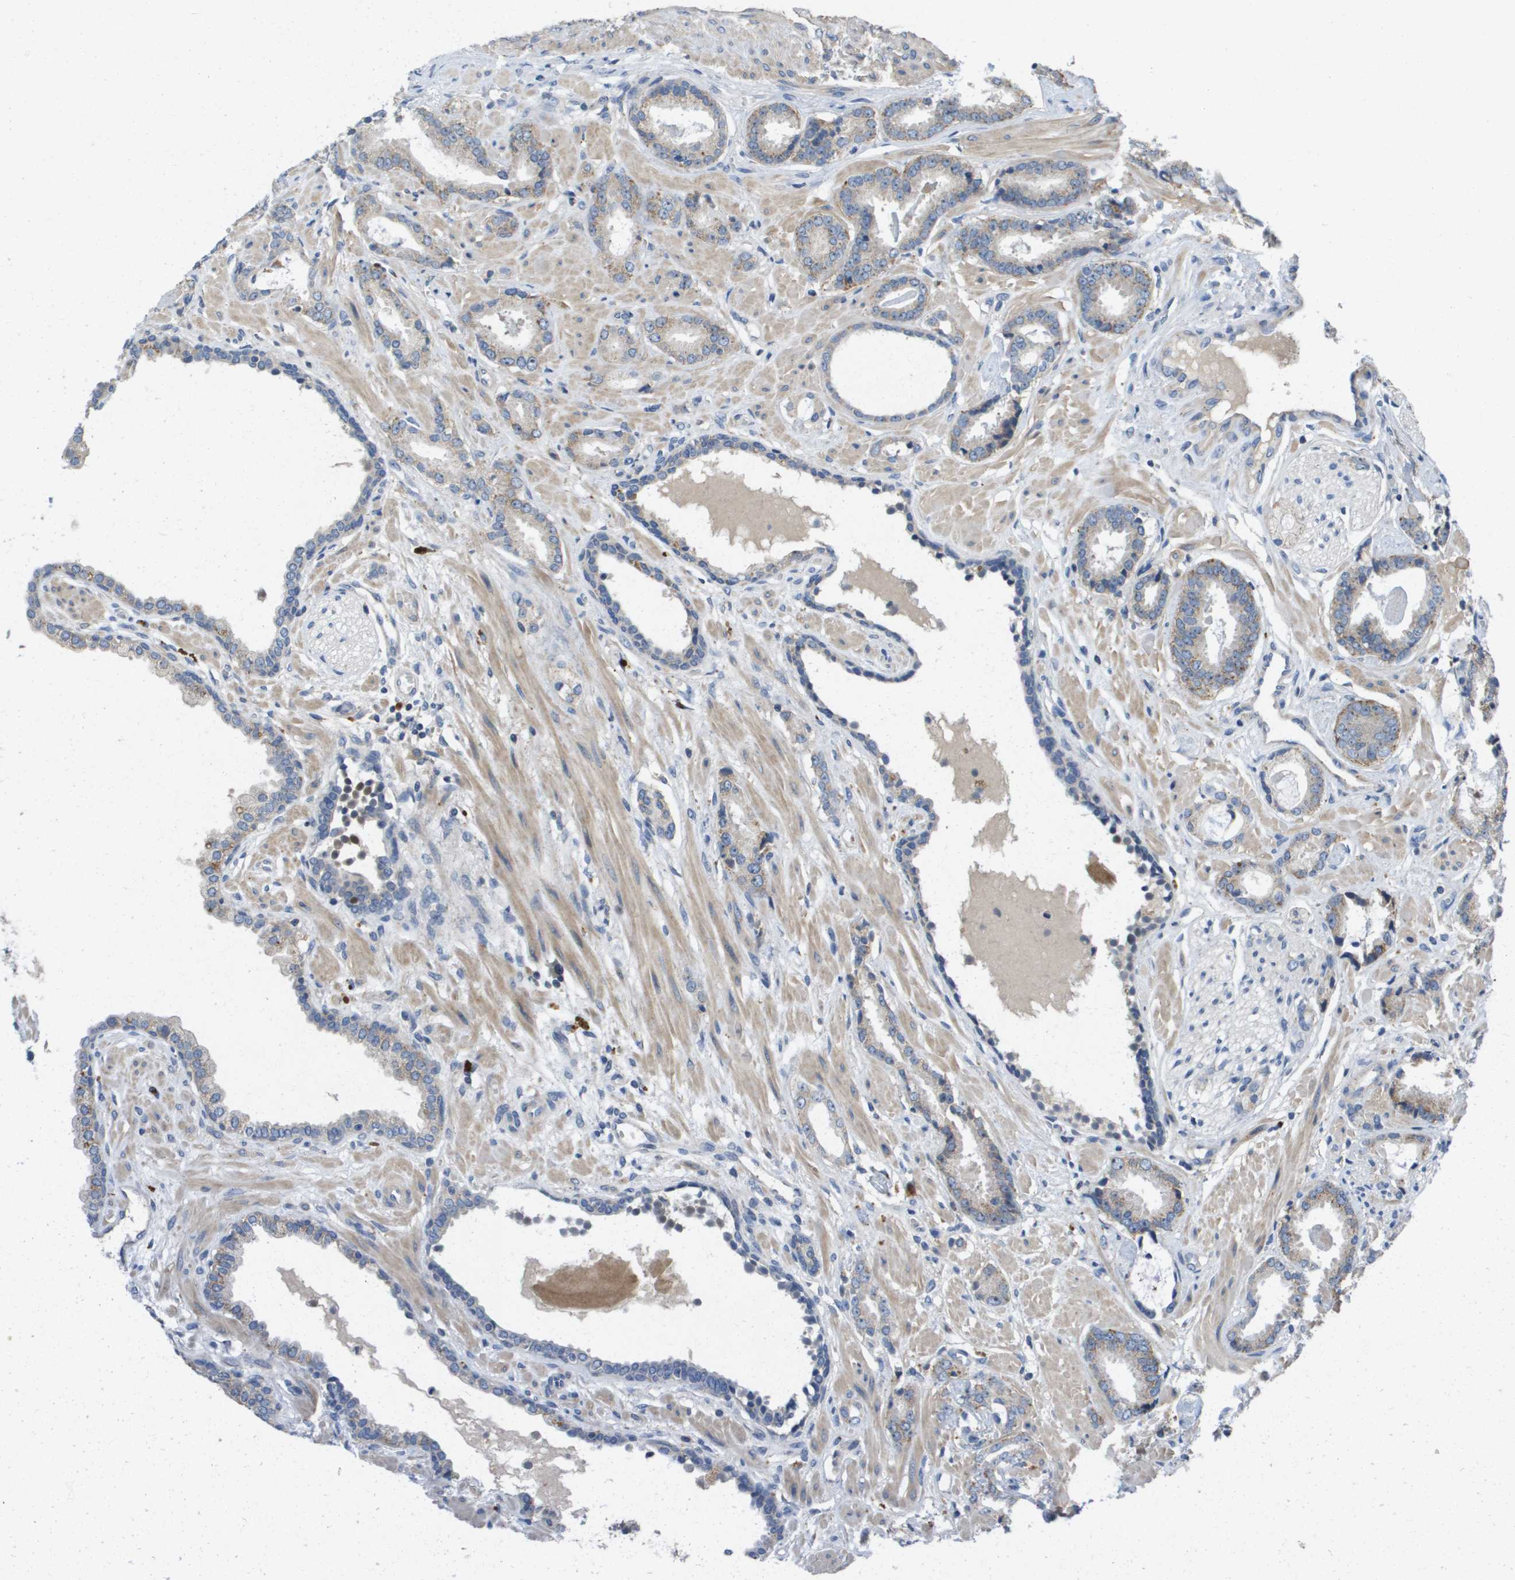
{"staining": {"intensity": "weak", "quantity": "<25%", "location": "cytoplasmic/membranous"}, "tissue": "prostate cancer", "cell_type": "Tumor cells", "image_type": "cancer", "snomed": [{"axis": "morphology", "description": "Adenocarcinoma, Low grade"}, {"axis": "topography", "description": "Prostate"}], "caption": "There is no significant staining in tumor cells of prostate cancer. (Immunohistochemistry (ihc), brightfield microscopy, high magnification).", "gene": "B3GNT5", "patient": {"sex": "male", "age": 53}}